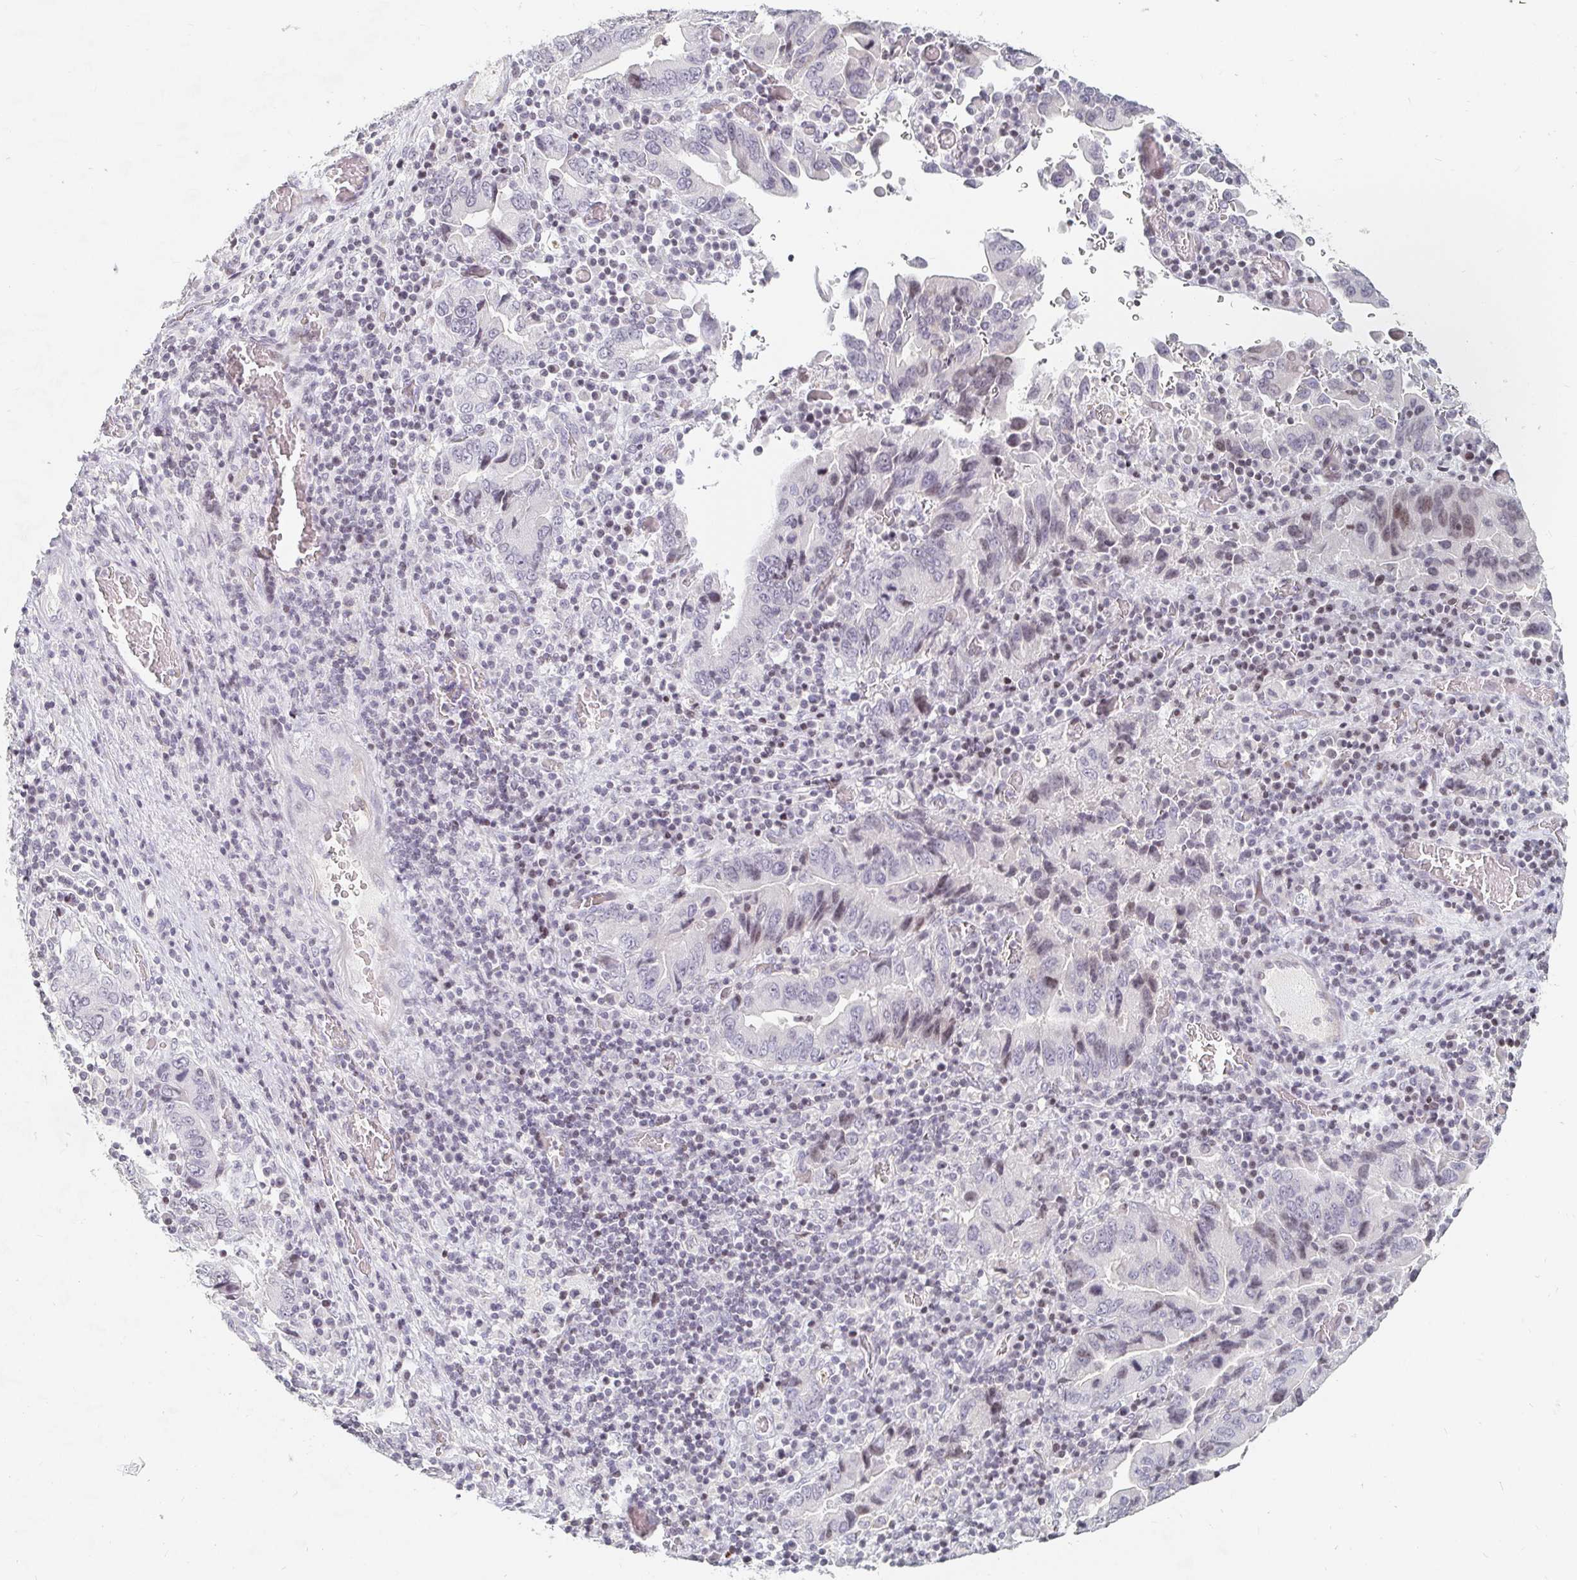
{"staining": {"intensity": "weak", "quantity": "<25%", "location": "nuclear"}, "tissue": "stomach cancer", "cell_type": "Tumor cells", "image_type": "cancer", "snomed": [{"axis": "morphology", "description": "Adenocarcinoma, NOS"}, {"axis": "topography", "description": "Stomach, upper"}], "caption": "DAB immunohistochemical staining of stomach adenocarcinoma exhibits no significant expression in tumor cells.", "gene": "NME9", "patient": {"sex": "male", "age": 74}}